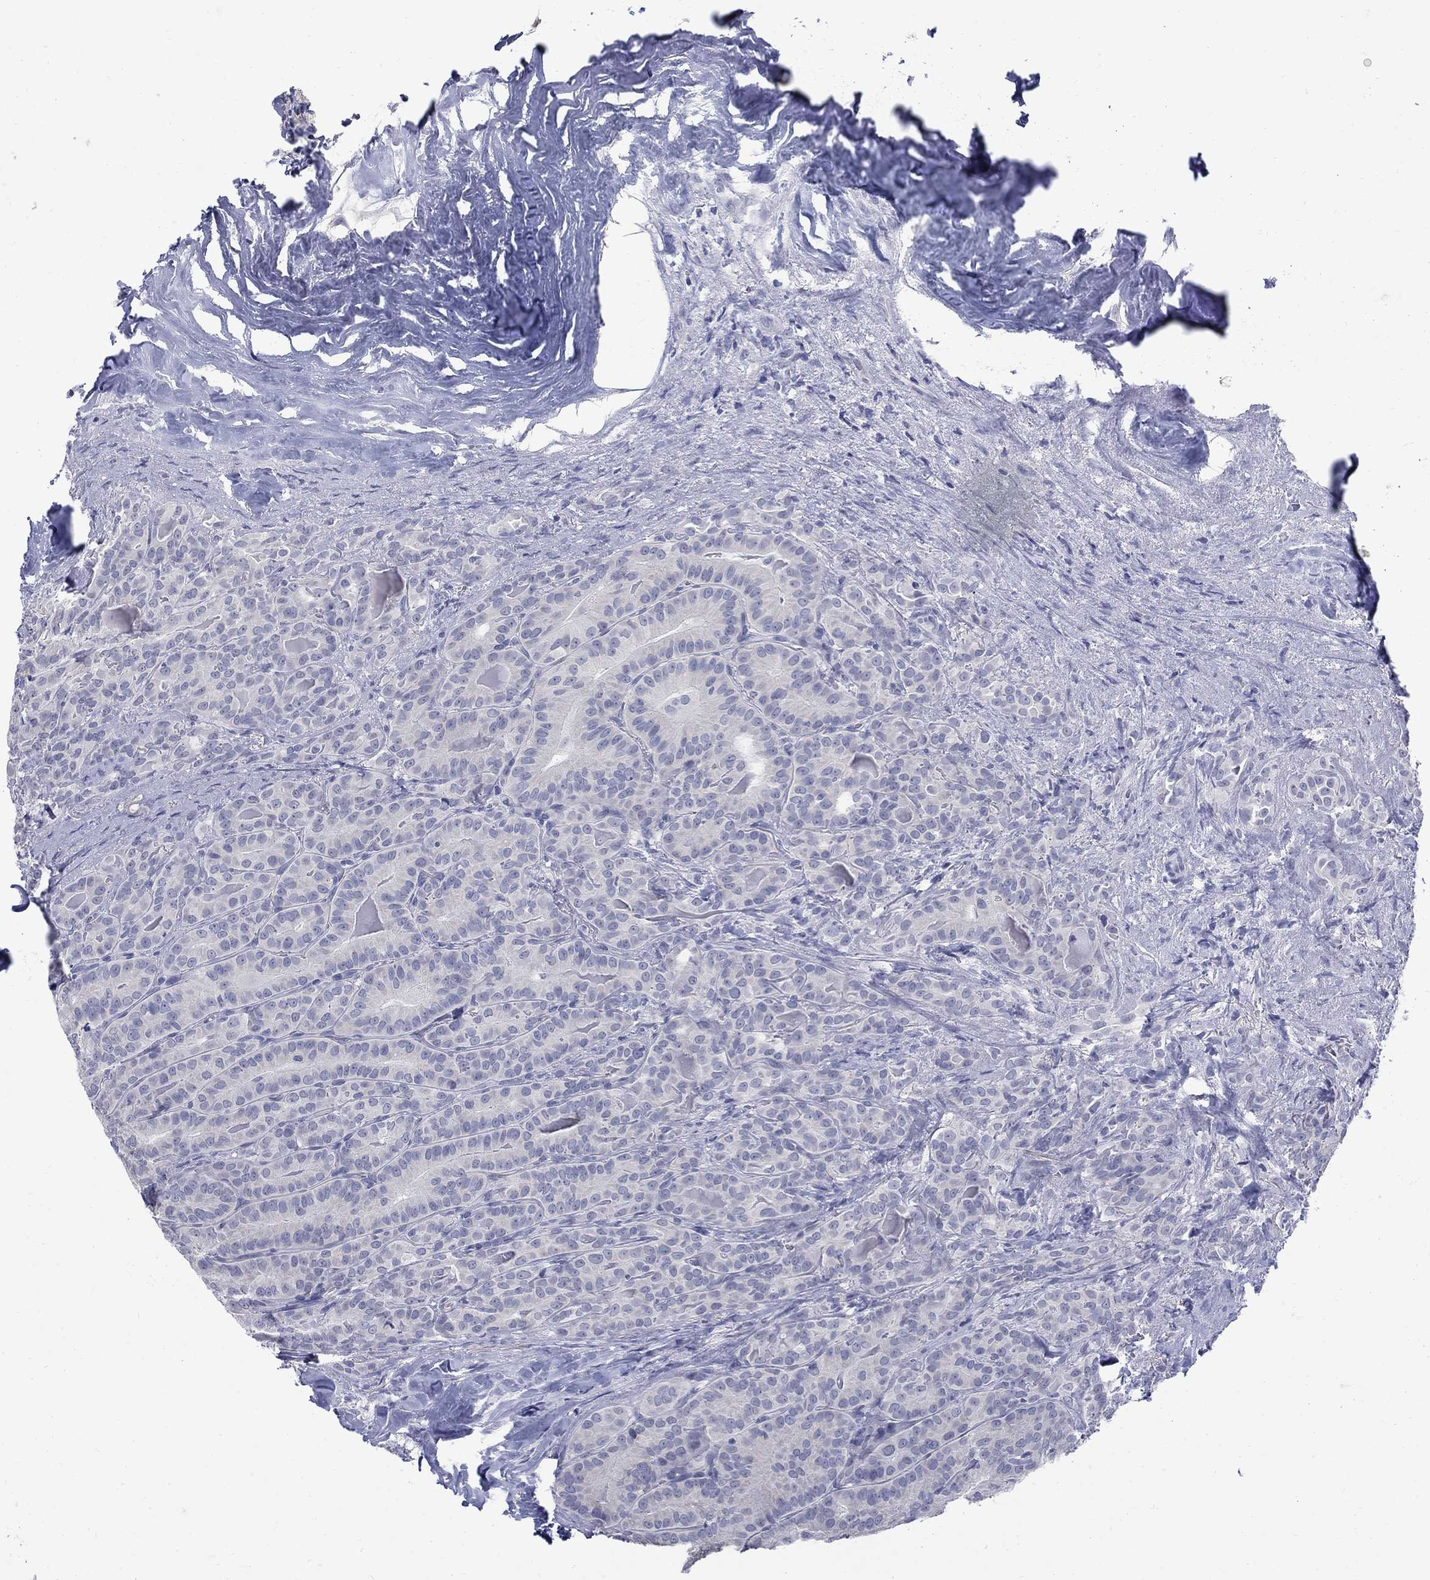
{"staining": {"intensity": "negative", "quantity": "none", "location": "none"}, "tissue": "thyroid cancer", "cell_type": "Tumor cells", "image_type": "cancer", "snomed": [{"axis": "morphology", "description": "Papillary adenocarcinoma, NOS"}, {"axis": "topography", "description": "Thyroid gland"}], "caption": "IHC micrograph of human papillary adenocarcinoma (thyroid) stained for a protein (brown), which demonstrates no expression in tumor cells. (DAB IHC visualized using brightfield microscopy, high magnification).", "gene": "CTNND2", "patient": {"sex": "male", "age": 61}}